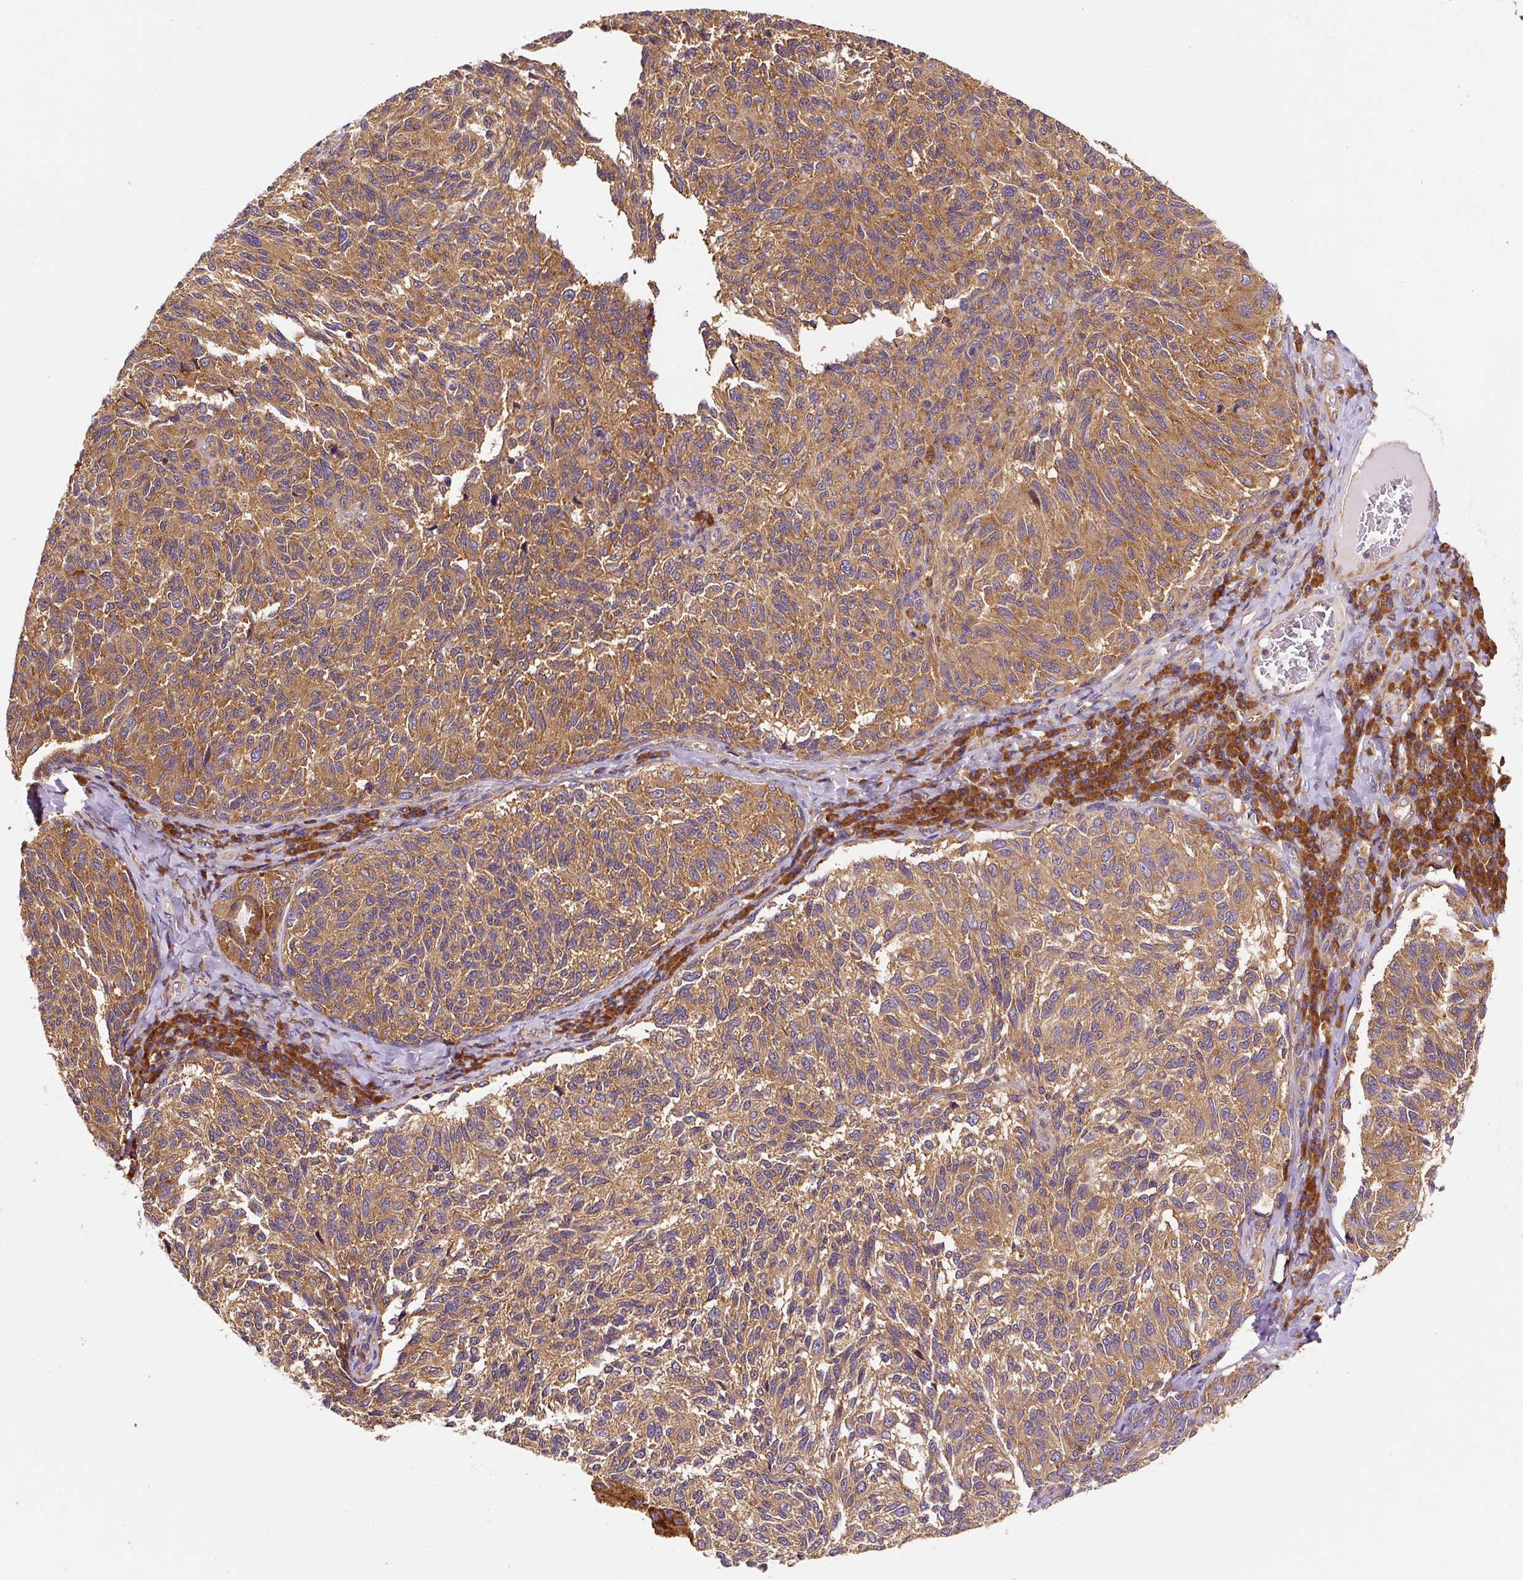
{"staining": {"intensity": "moderate", "quantity": ">75%", "location": "cytoplasmic/membranous"}, "tissue": "melanoma", "cell_type": "Tumor cells", "image_type": "cancer", "snomed": [{"axis": "morphology", "description": "Malignant melanoma, NOS"}, {"axis": "topography", "description": "Skin"}], "caption": "Immunohistochemical staining of malignant melanoma reveals medium levels of moderate cytoplasmic/membranous protein expression in about >75% of tumor cells.", "gene": "EIF2S2", "patient": {"sex": "female", "age": 73}}